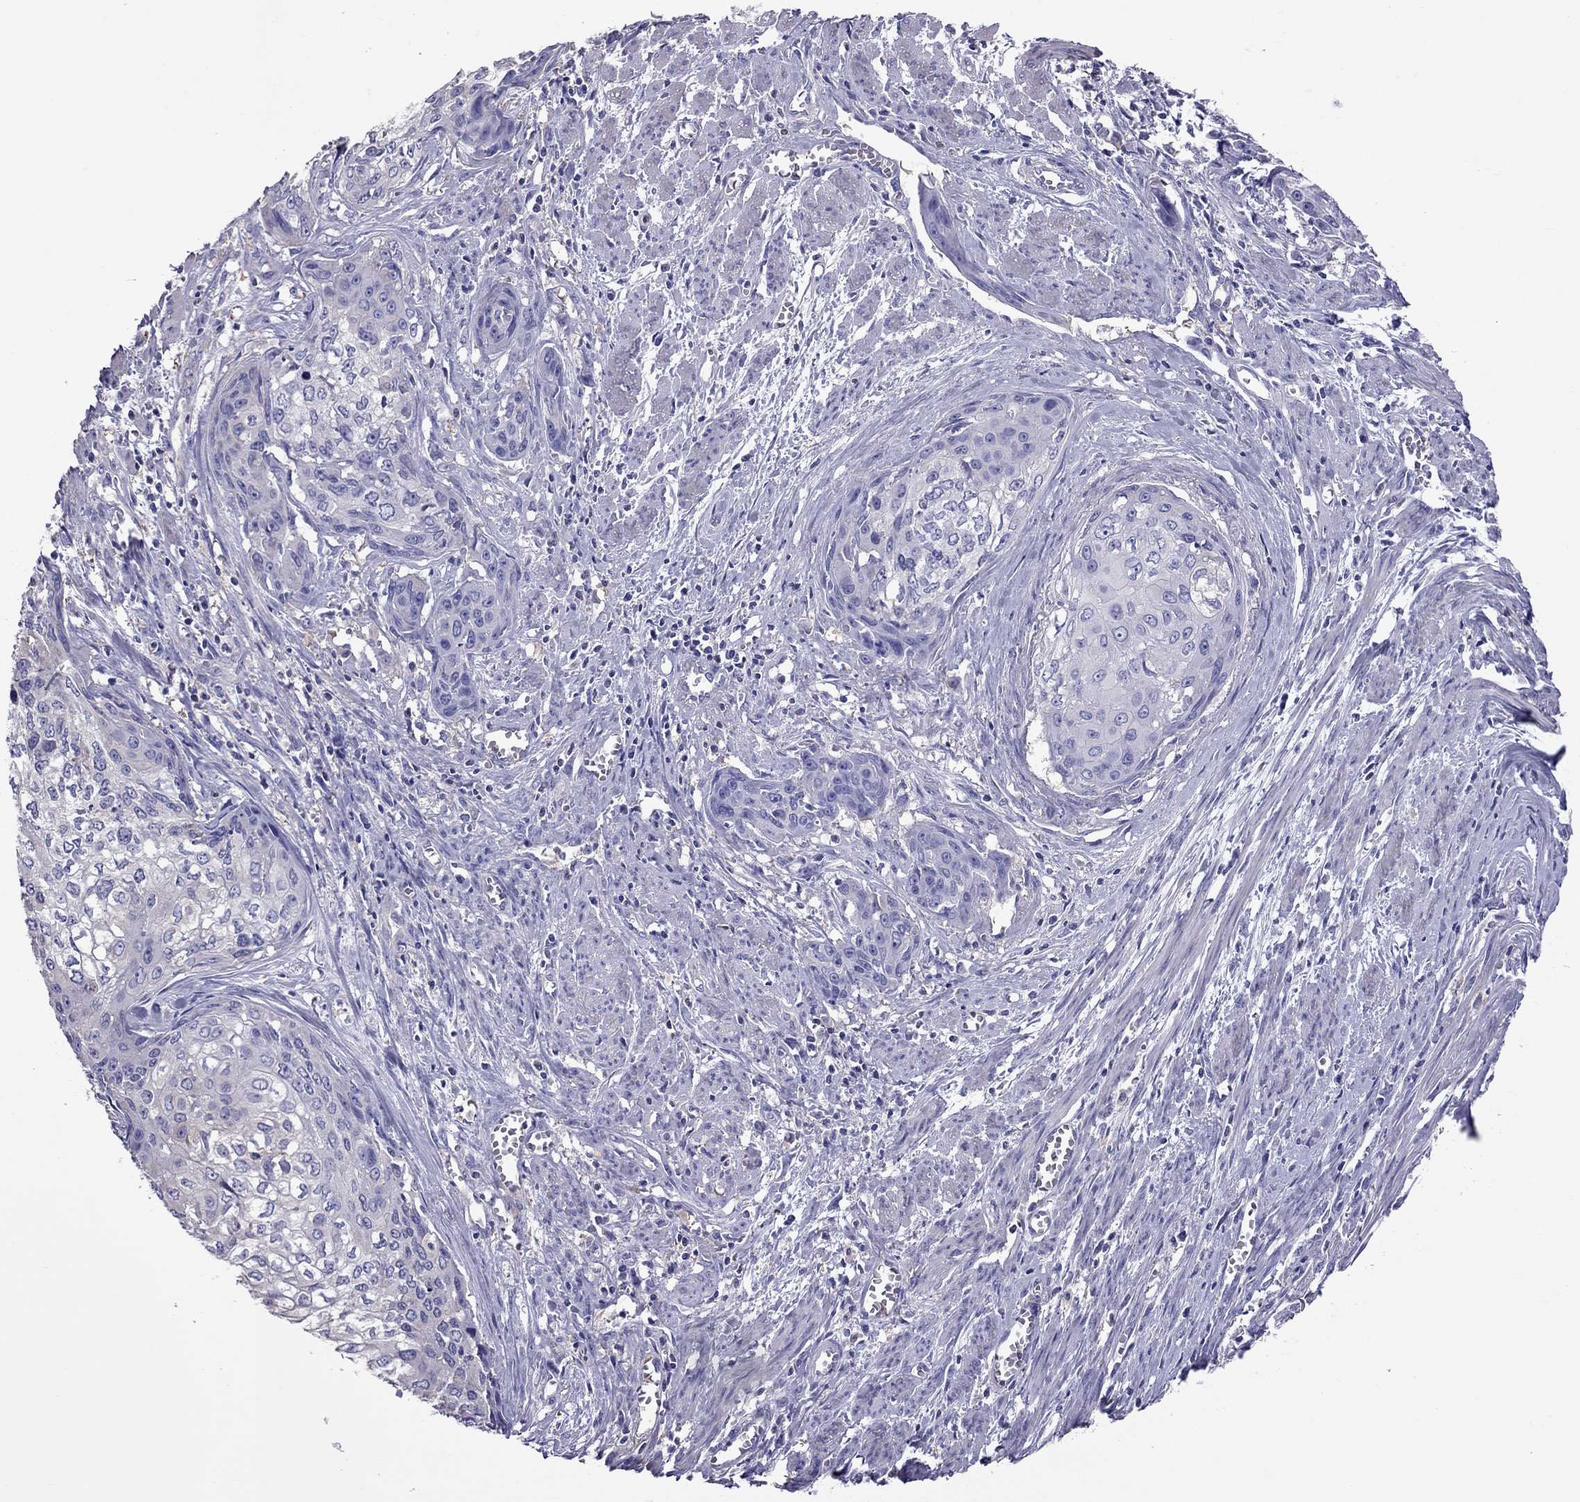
{"staining": {"intensity": "negative", "quantity": "none", "location": "none"}, "tissue": "cervical cancer", "cell_type": "Tumor cells", "image_type": "cancer", "snomed": [{"axis": "morphology", "description": "Squamous cell carcinoma, NOS"}, {"axis": "topography", "description": "Cervix"}], "caption": "The image exhibits no staining of tumor cells in cervical squamous cell carcinoma.", "gene": "TEX22", "patient": {"sex": "female", "age": 58}}